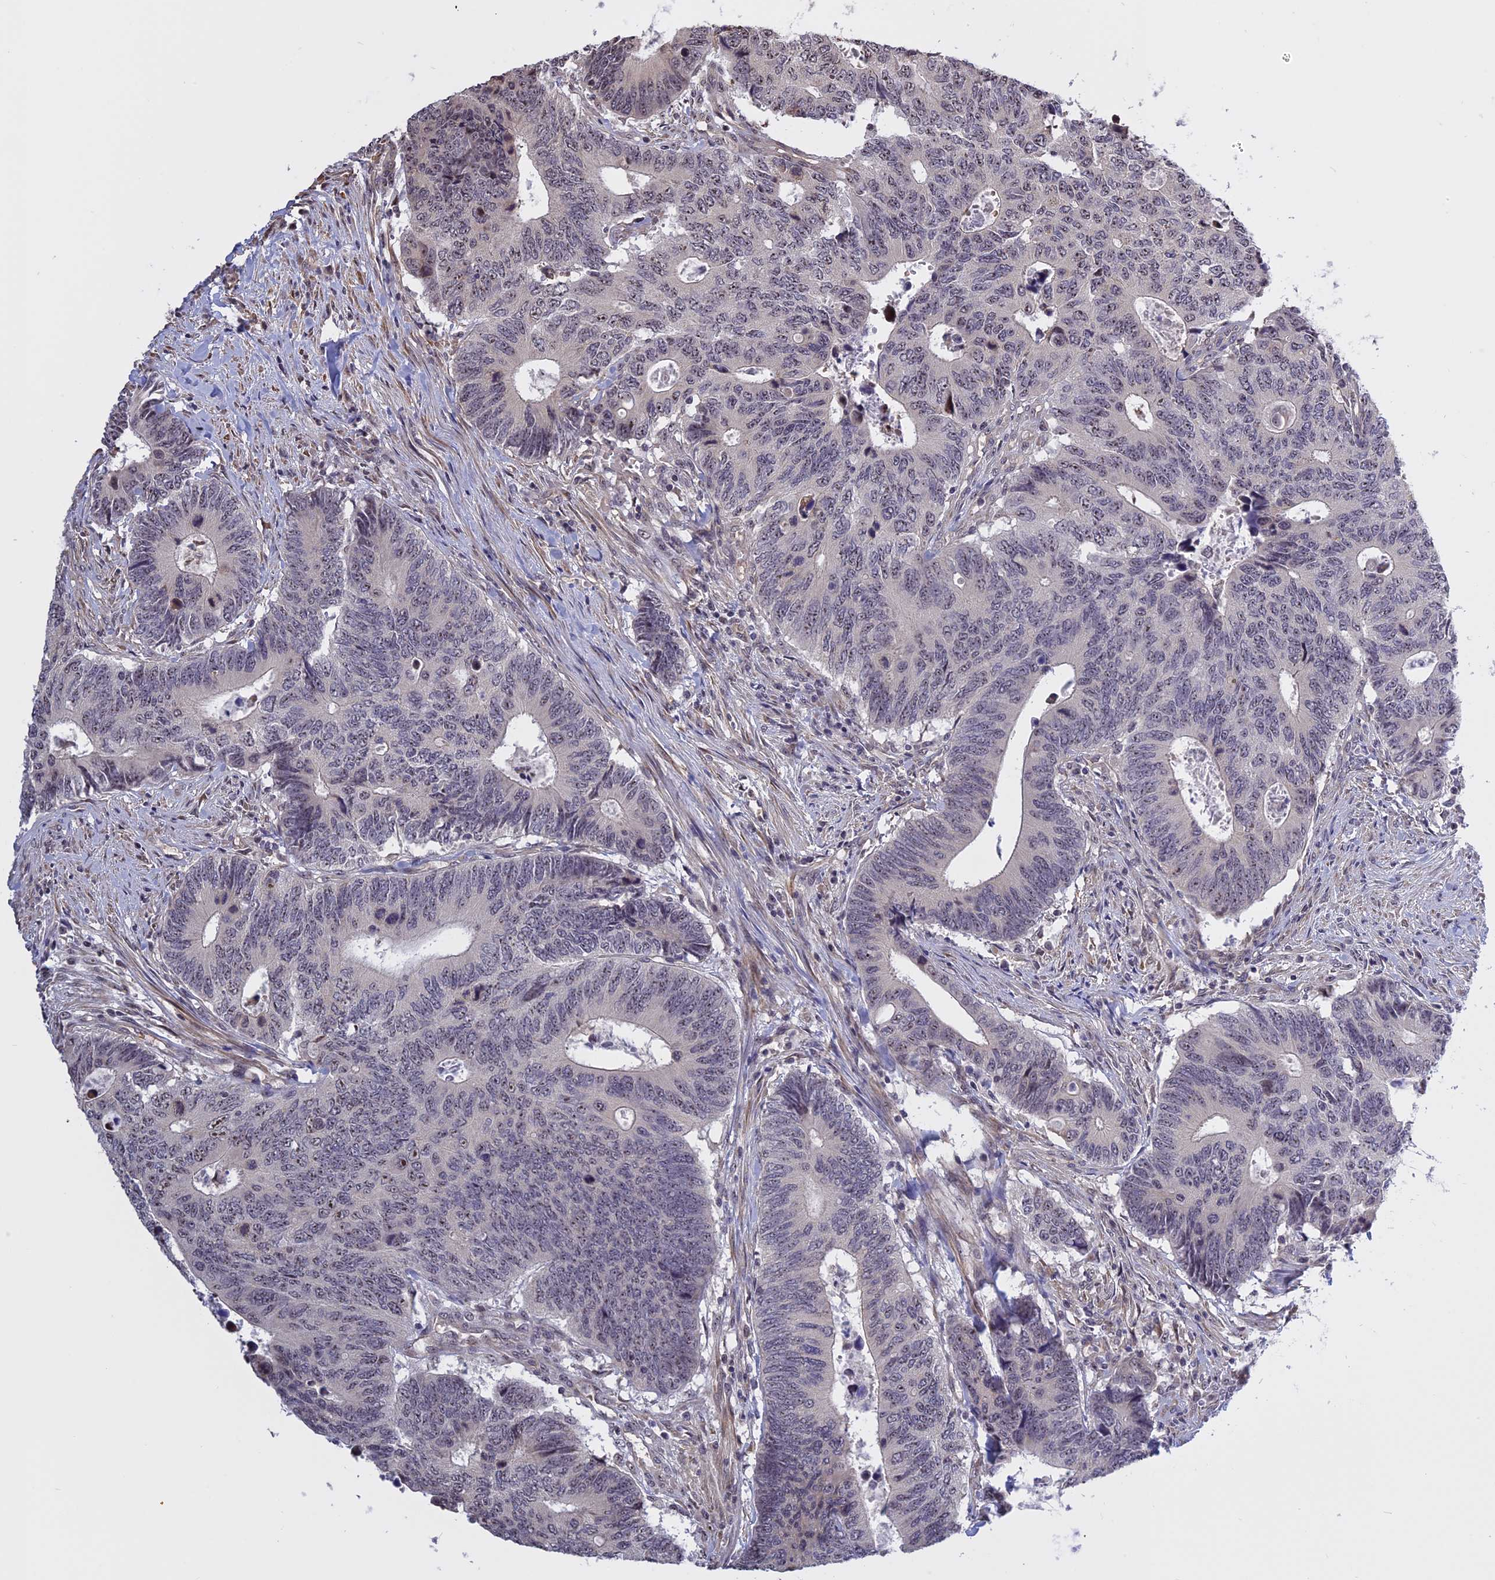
{"staining": {"intensity": "negative", "quantity": "none", "location": "none"}, "tissue": "colorectal cancer", "cell_type": "Tumor cells", "image_type": "cancer", "snomed": [{"axis": "morphology", "description": "Adenocarcinoma, NOS"}, {"axis": "topography", "description": "Colon"}], "caption": "IHC of human adenocarcinoma (colorectal) exhibits no staining in tumor cells.", "gene": "MGA", "patient": {"sex": "male", "age": 87}}